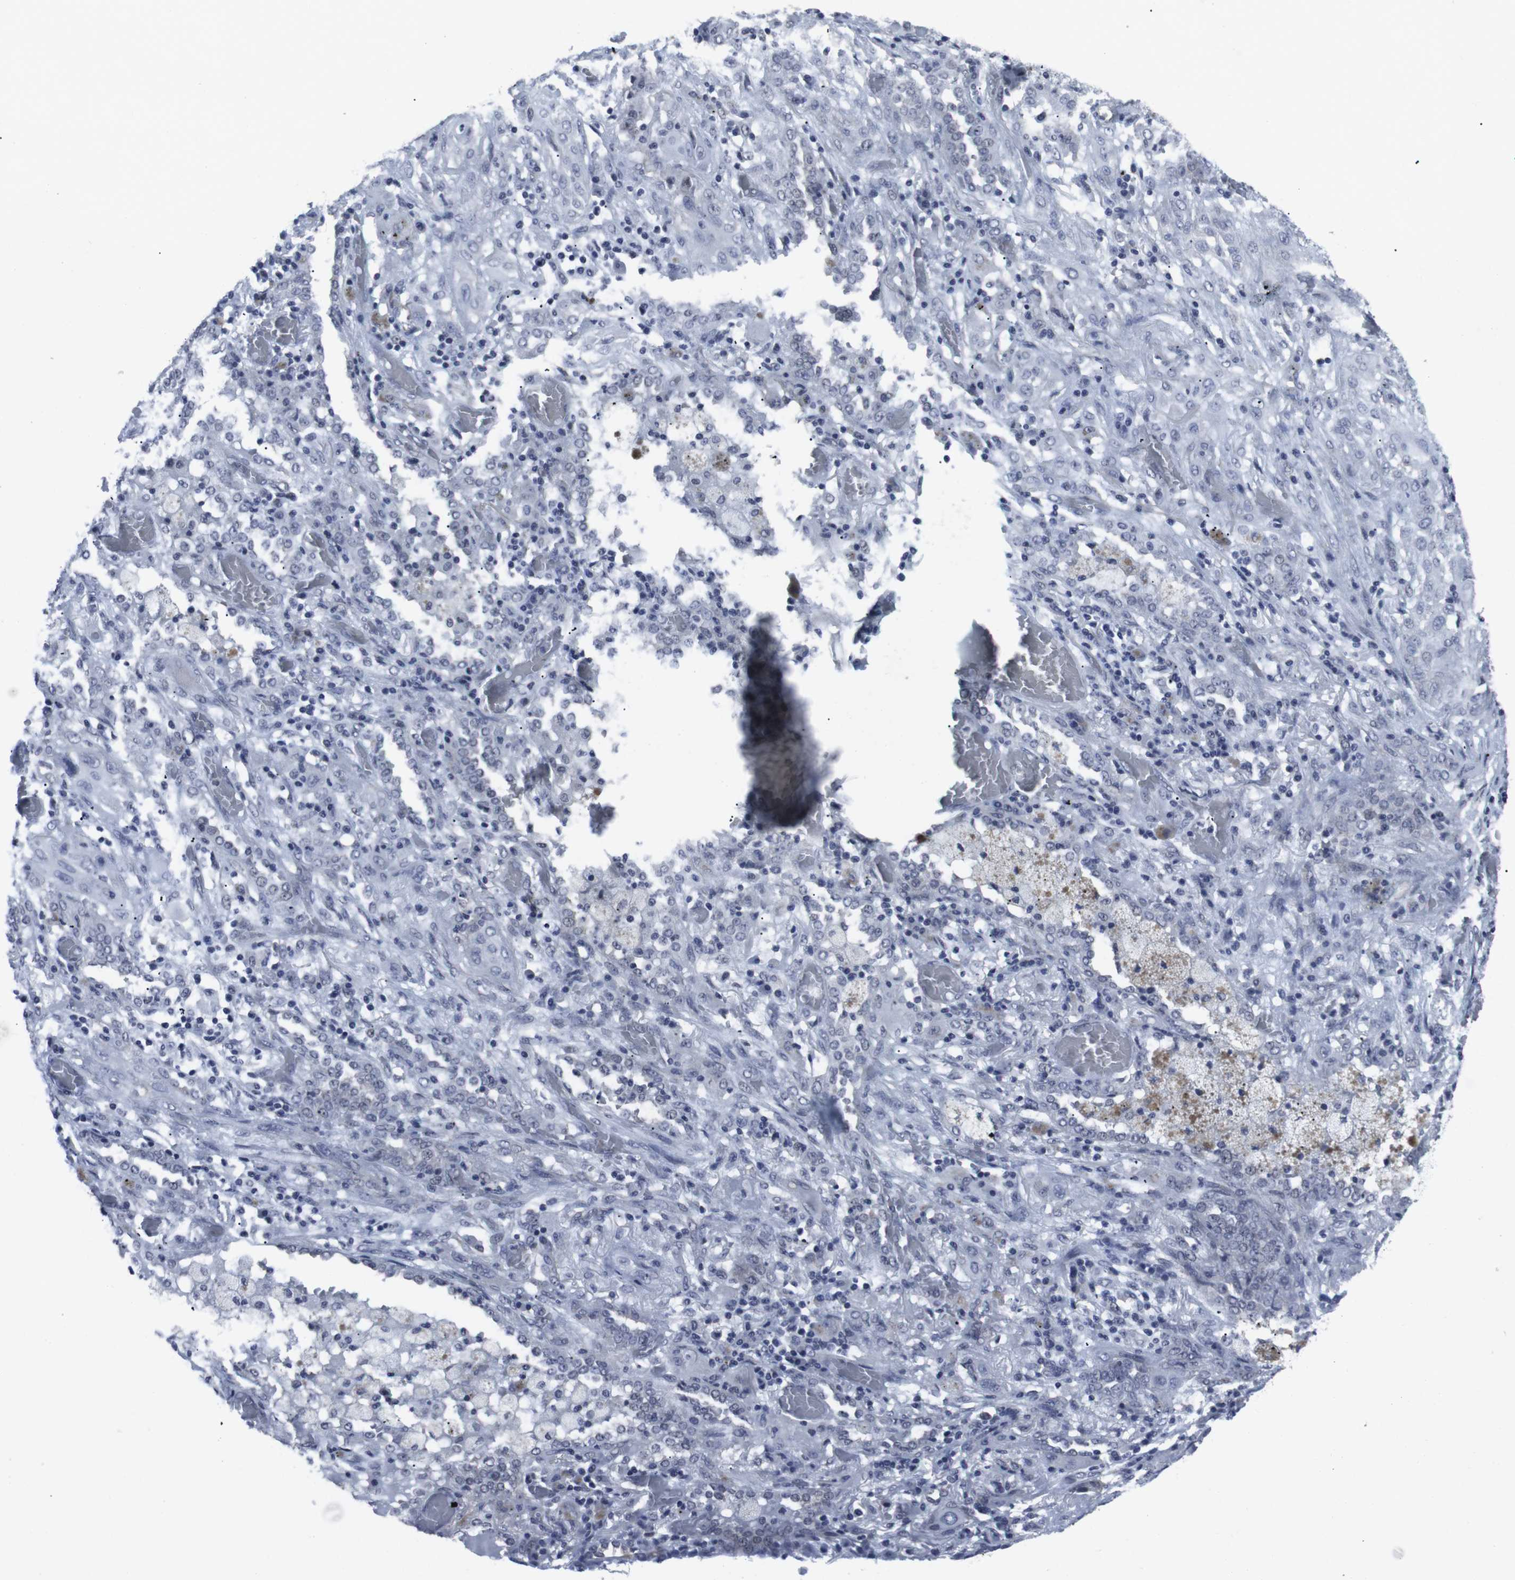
{"staining": {"intensity": "negative", "quantity": "none", "location": "none"}, "tissue": "lung cancer", "cell_type": "Tumor cells", "image_type": "cancer", "snomed": [{"axis": "morphology", "description": "Squamous cell carcinoma, NOS"}, {"axis": "topography", "description": "Lung"}], "caption": "Protein analysis of lung squamous cell carcinoma reveals no significant positivity in tumor cells. The staining was performed using DAB to visualize the protein expression in brown, while the nuclei were stained in blue with hematoxylin (Magnification: 20x).", "gene": "GEMIN2", "patient": {"sex": "female", "age": 47}}